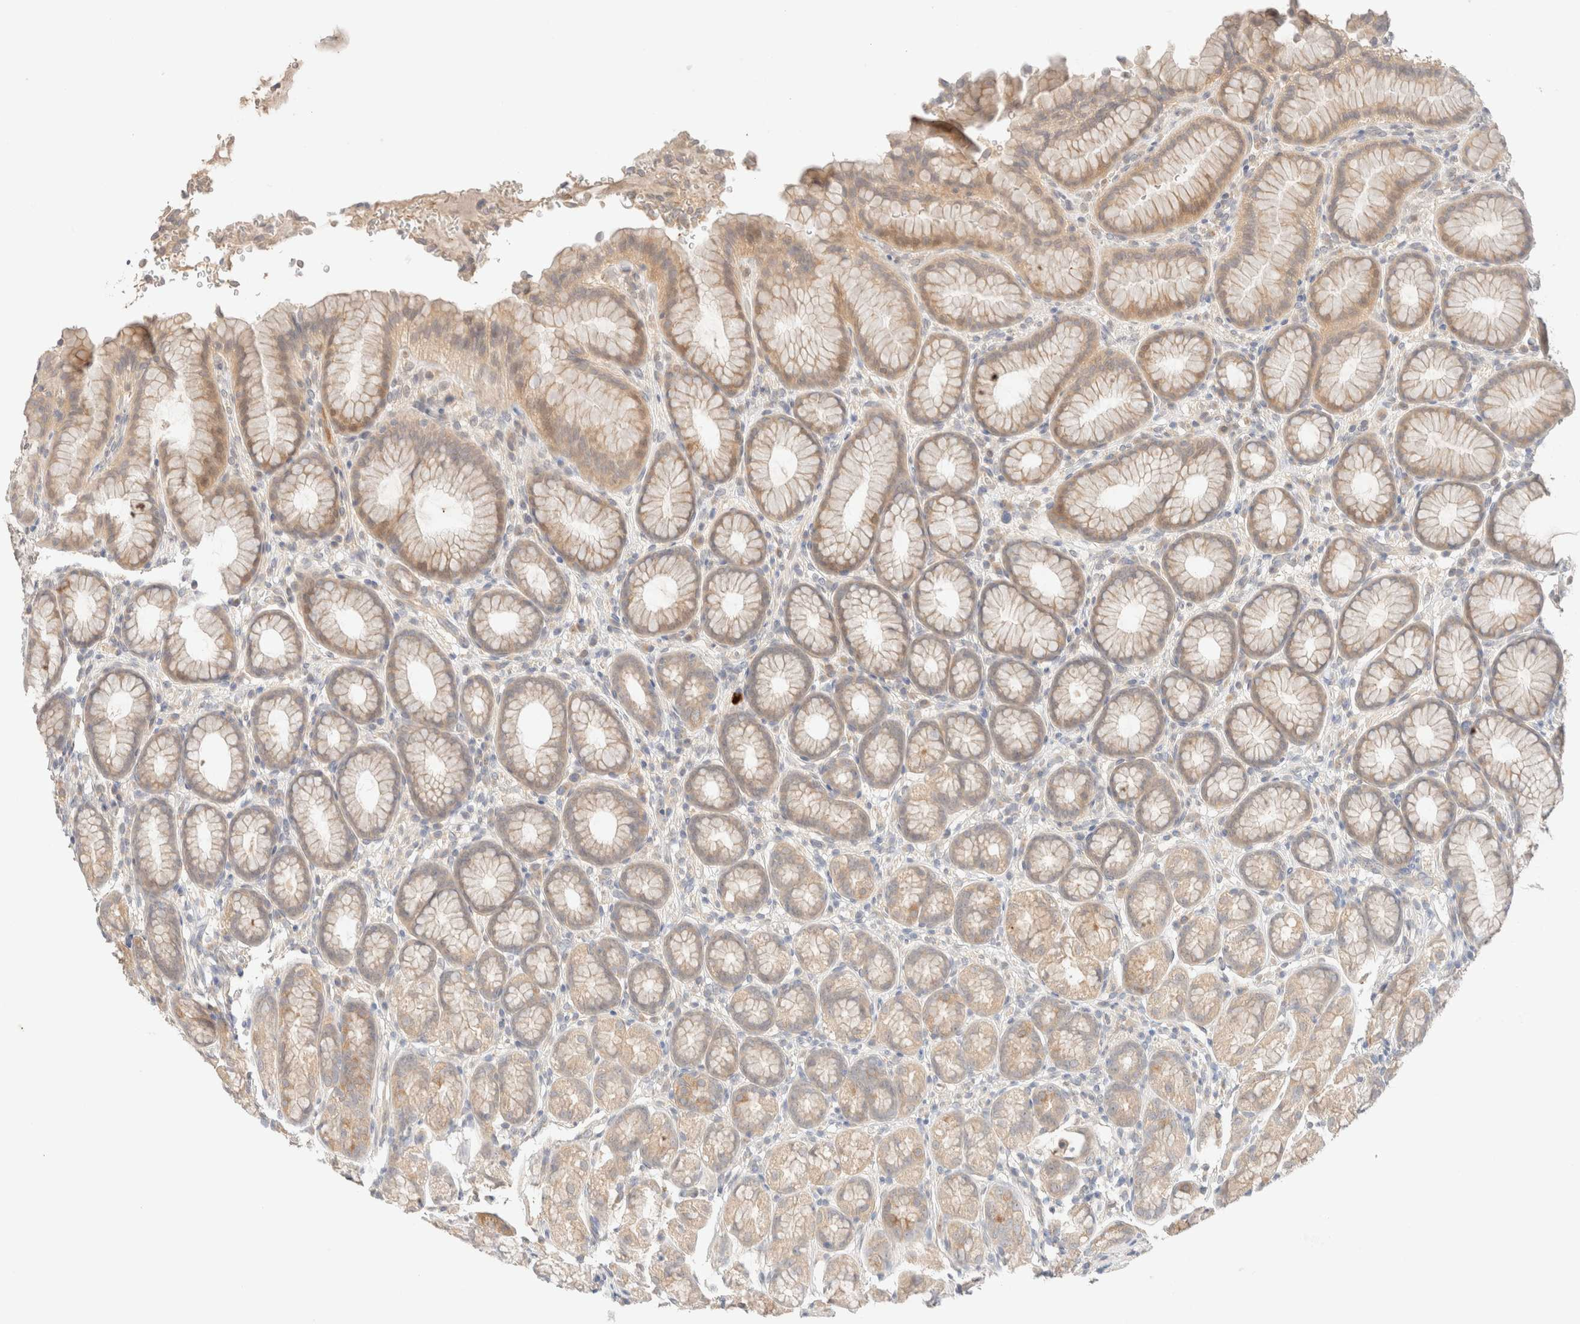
{"staining": {"intensity": "weak", "quantity": ">75%", "location": "cytoplasmic/membranous"}, "tissue": "stomach", "cell_type": "Glandular cells", "image_type": "normal", "snomed": [{"axis": "morphology", "description": "Normal tissue, NOS"}, {"axis": "topography", "description": "Stomach"}], "caption": "IHC (DAB (3,3'-diaminobenzidine)) staining of normal stomach shows weak cytoplasmic/membranous protein staining in approximately >75% of glandular cells.", "gene": "SARM1", "patient": {"sex": "male", "age": 42}}